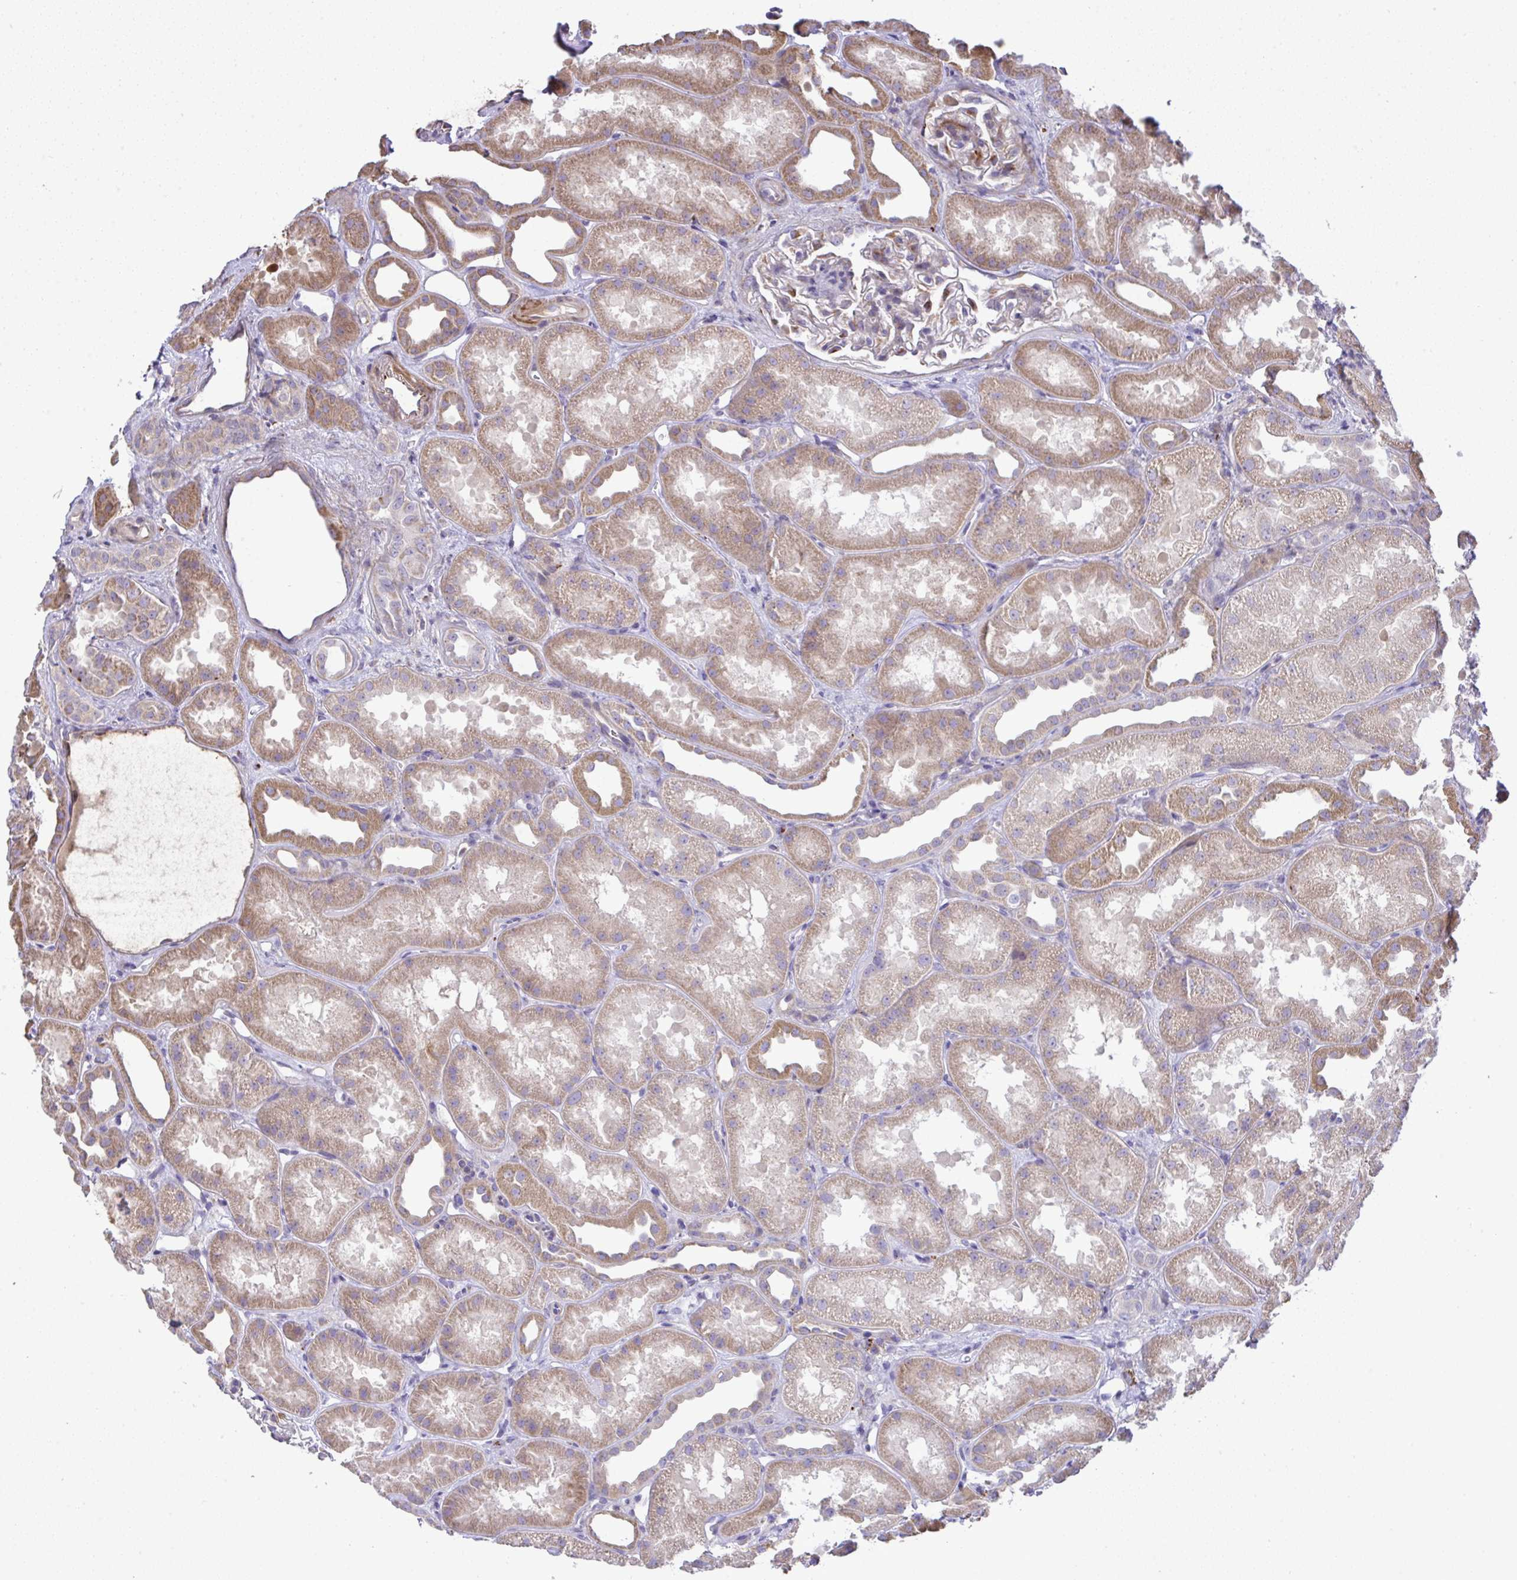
{"staining": {"intensity": "moderate", "quantity": "<25%", "location": "cytoplasmic/membranous"}, "tissue": "kidney", "cell_type": "Cells in glomeruli", "image_type": "normal", "snomed": [{"axis": "morphology", "description": "Normal tissue, NOS"}, {"axis": "topography", "description": "Kidney"}], "caption": "This is an image of immunohistochemistry staining of unremarkable kidney, which shows moderate positivity in the cytoplasmic/membranous of cells in glomeruli.", "gene": "GRID2", "patient": {"sex": "male", "age": 61}}